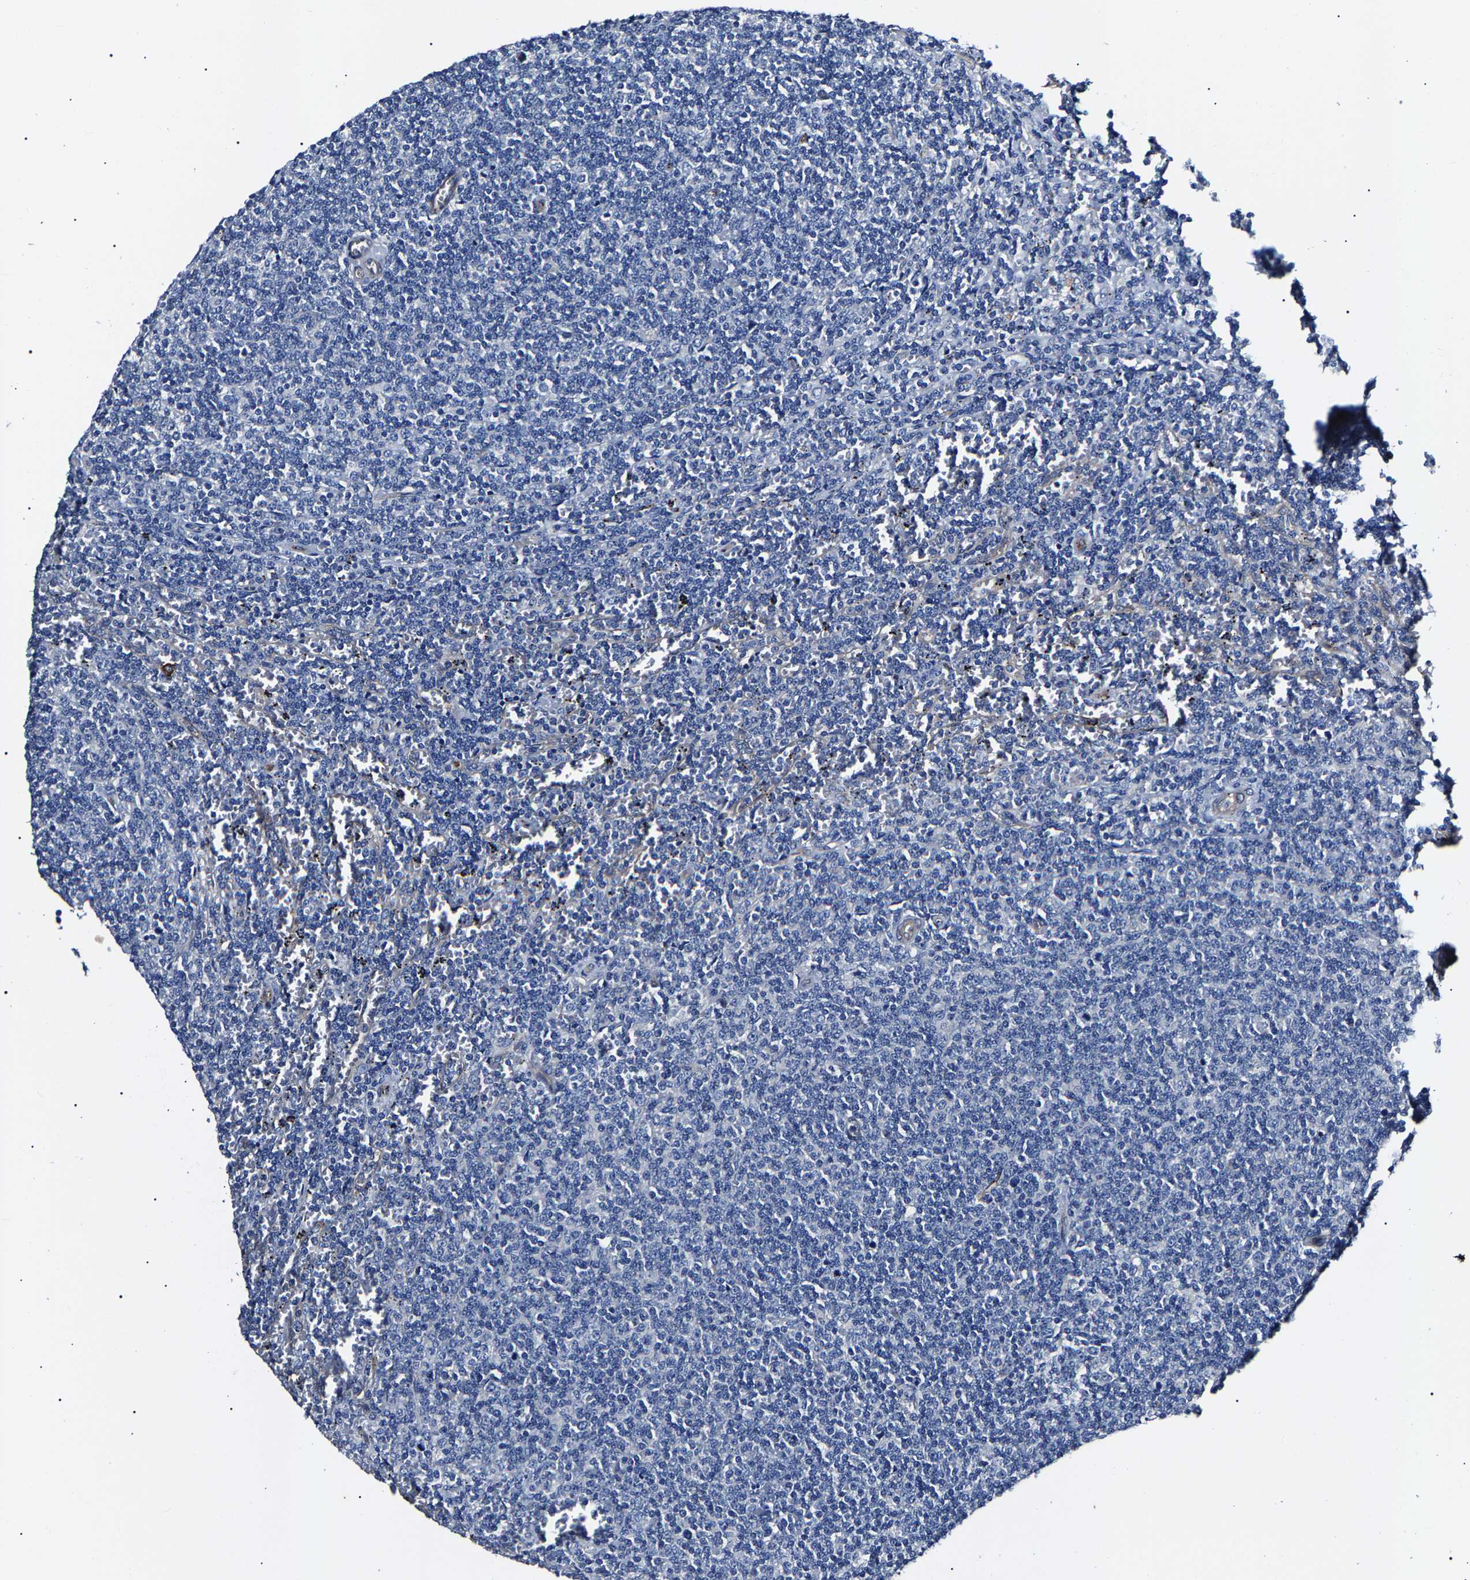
{"staining": {"intensity": "negative", "quantity": "none", "location": "none"}, "tissue": "lymphoma", "cell_type": "Tumor cells", "image_type": "cancer", "snomed": [{"axis": "morphology", "description": "Malignant lymphoma, non-Hodgkin's type, Low grade"}, {"axis": "topography", "description": "Spleen"}], "caption": "Tumor cells show no significant protein positivity in lymphoma.", "gene": "KLHL42", "patient": {"sex": "female", "age": 50}}